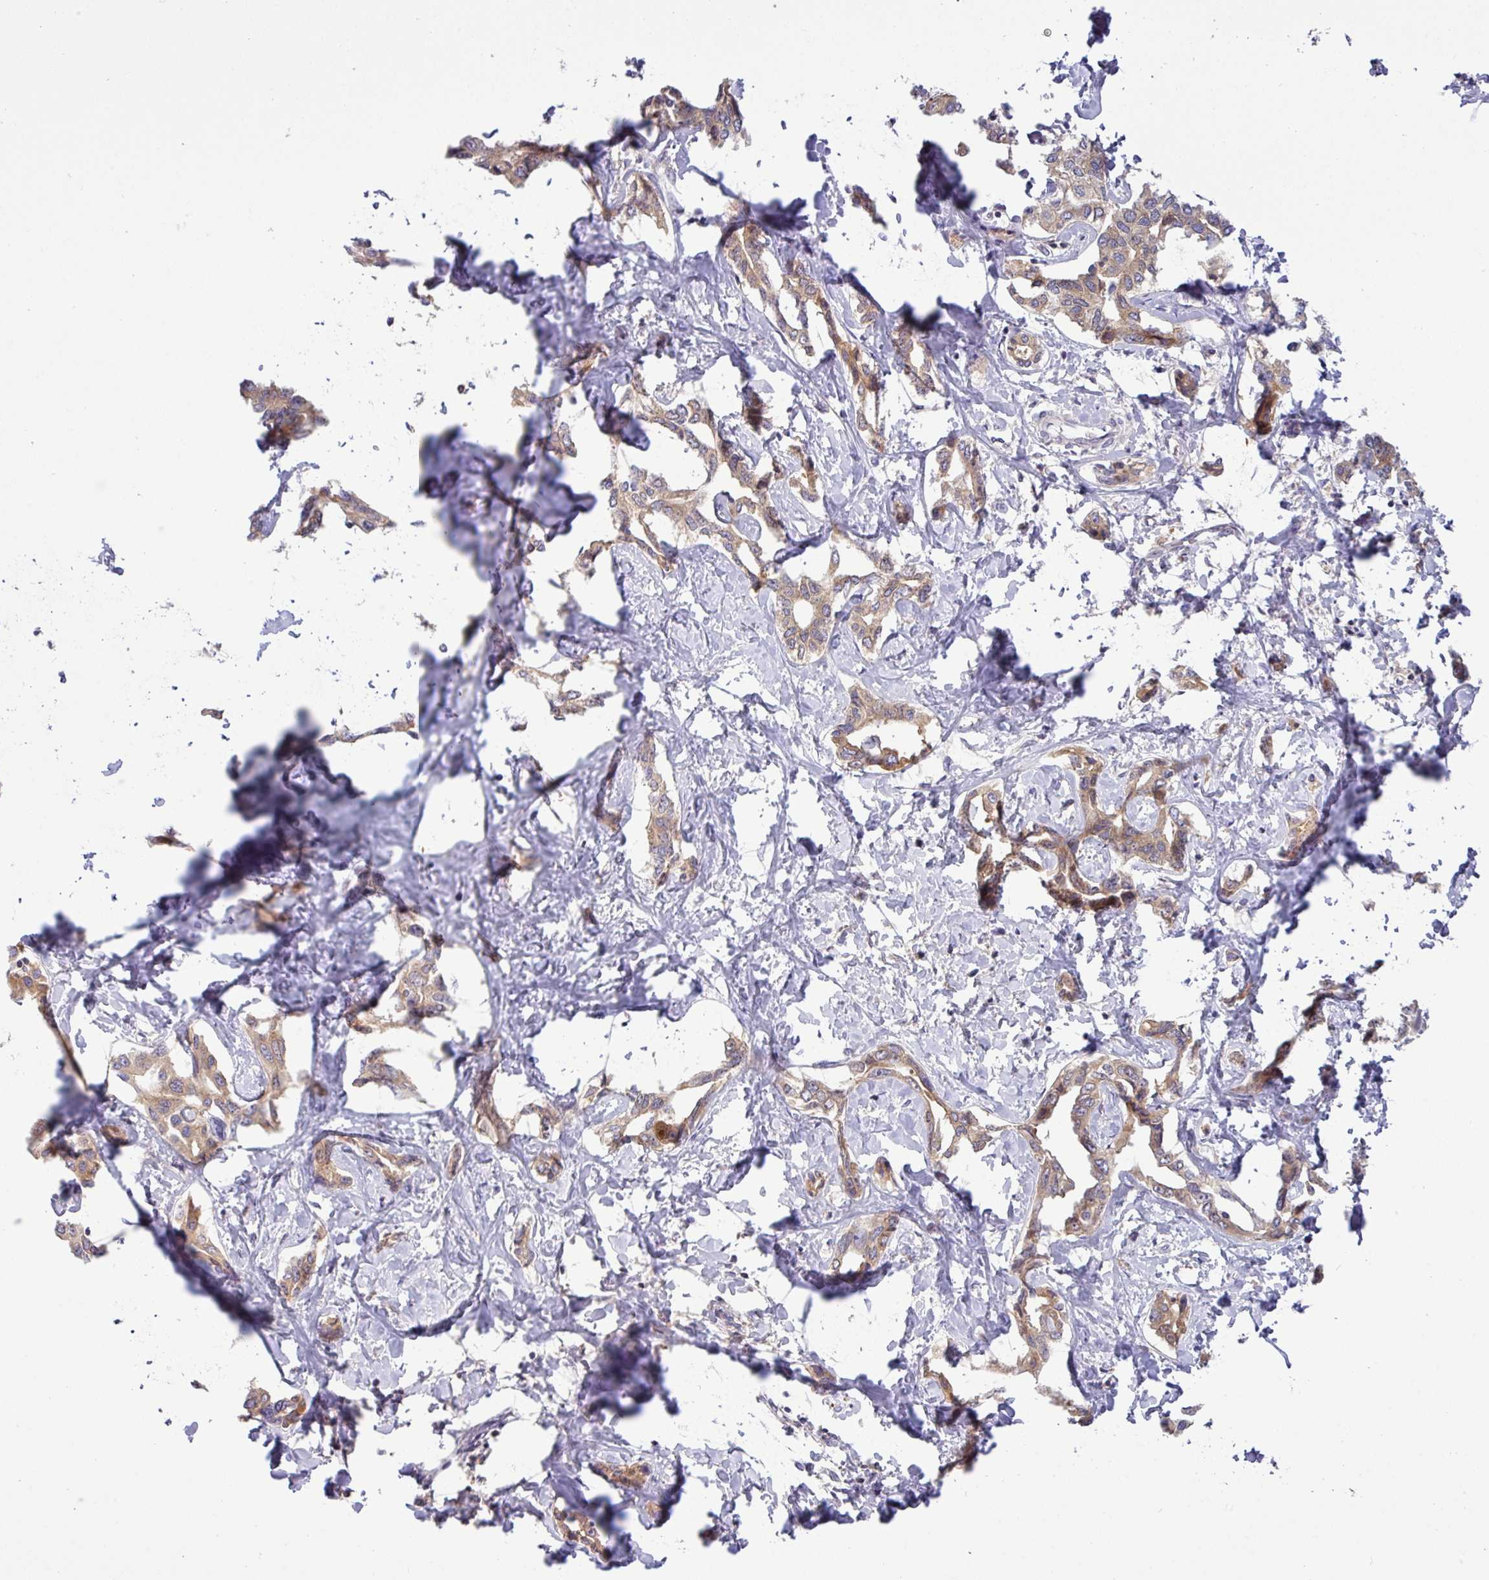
{"staining": {"intensity": "moderate", "quantity": ">75%", "location": "cytoplasmic/membranous"}, "tissue": "liver cancer", "cell_type": "Tumor cells", "image_type": "cancer", "snomed": [{"axis": "morphology", "description": "Cholangiocarcinoma"}, {"axis": "topography", "description": "Liver"}], "caption": "A medium amount of moderate cytoplasmic/membranous positivity is present in about >75% of tumor cells in liver cancer (cholangiocarcinoma) tissue.", "gene": "TMEM62", "patient": {"sex": "male", "age": 59}}